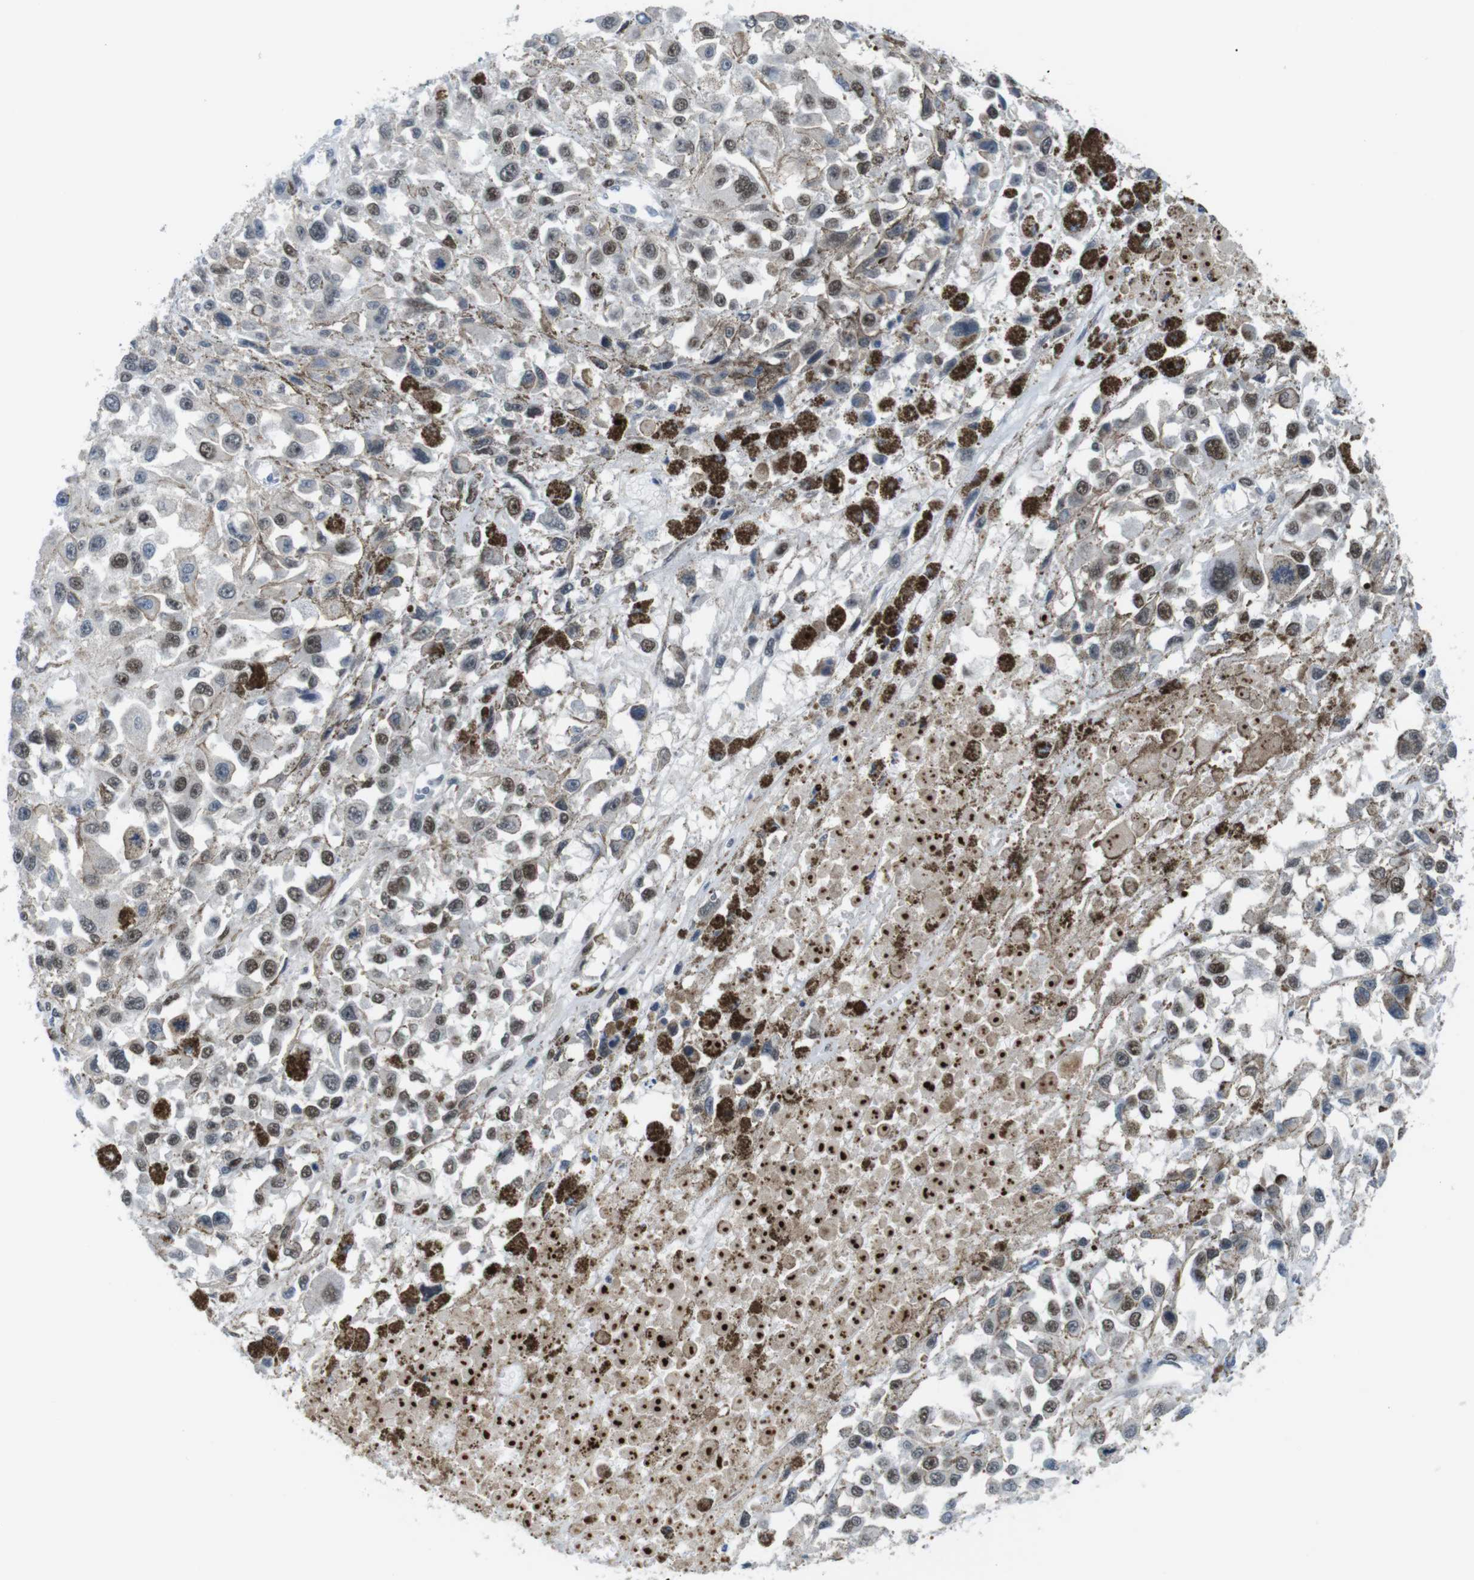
{"staining": {"intensity": "moderate", "quantity": "25%-75%", "location": "nuclear"}, "tissue": "melanoma", "cell_type": "Tumor cells", "image_type": "cancer", "snomed": [{"axis": "morphology", "description": "Malignant melanoma, Metastatic site"}, {"axis": "topography", "description": "Lymph node"}], "caption": "Human malignant melanoma (metastatic site) stained with a brown dye displays moderate nuclear positive expression in about 25%-75% of tumor cells.", "gene": "SMCO2", "patient": {"sex": "male", "age": 59}}